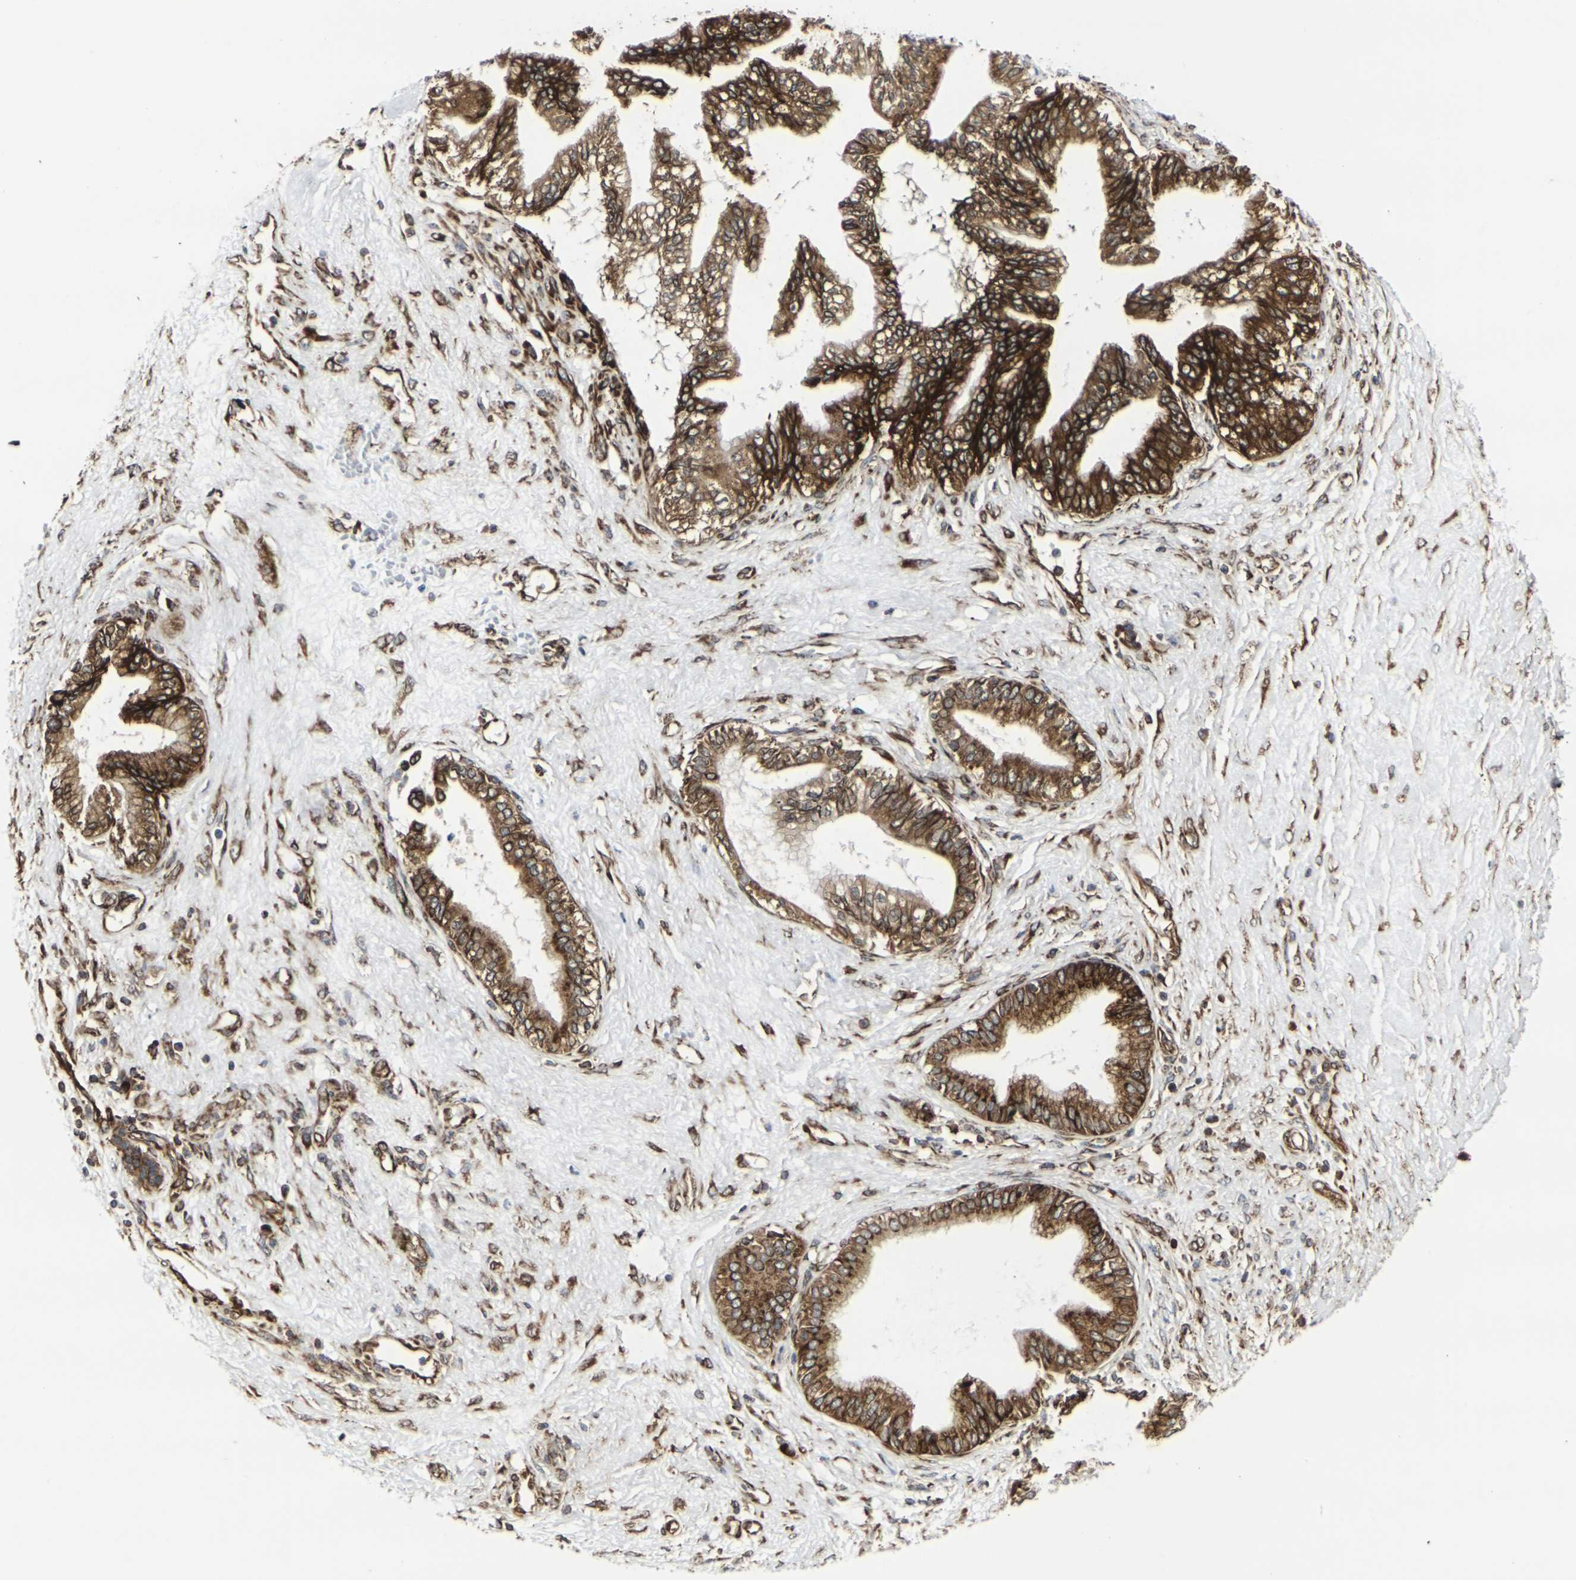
{"staining": {"intensity": "strong", "quantity": ">75%", "location": "cytoplasmic/membranous"}, "tissue": "pancreatic cancer", "cell_type": "Tumor cells", "image_type": "cancer", "snomed": [{"axis": "morphology", "description": "Adenocarcinoma, NOS"}, {"axis": "topography", "description": "Pancreas"}], "caption": "Tumor cells show high levels of strong cytoplasmic/membranous expression in about >75% of cells in pancreatic cancer.", "gene": "MARCHF2", "patient": {"sex": "female", "age": 70}}